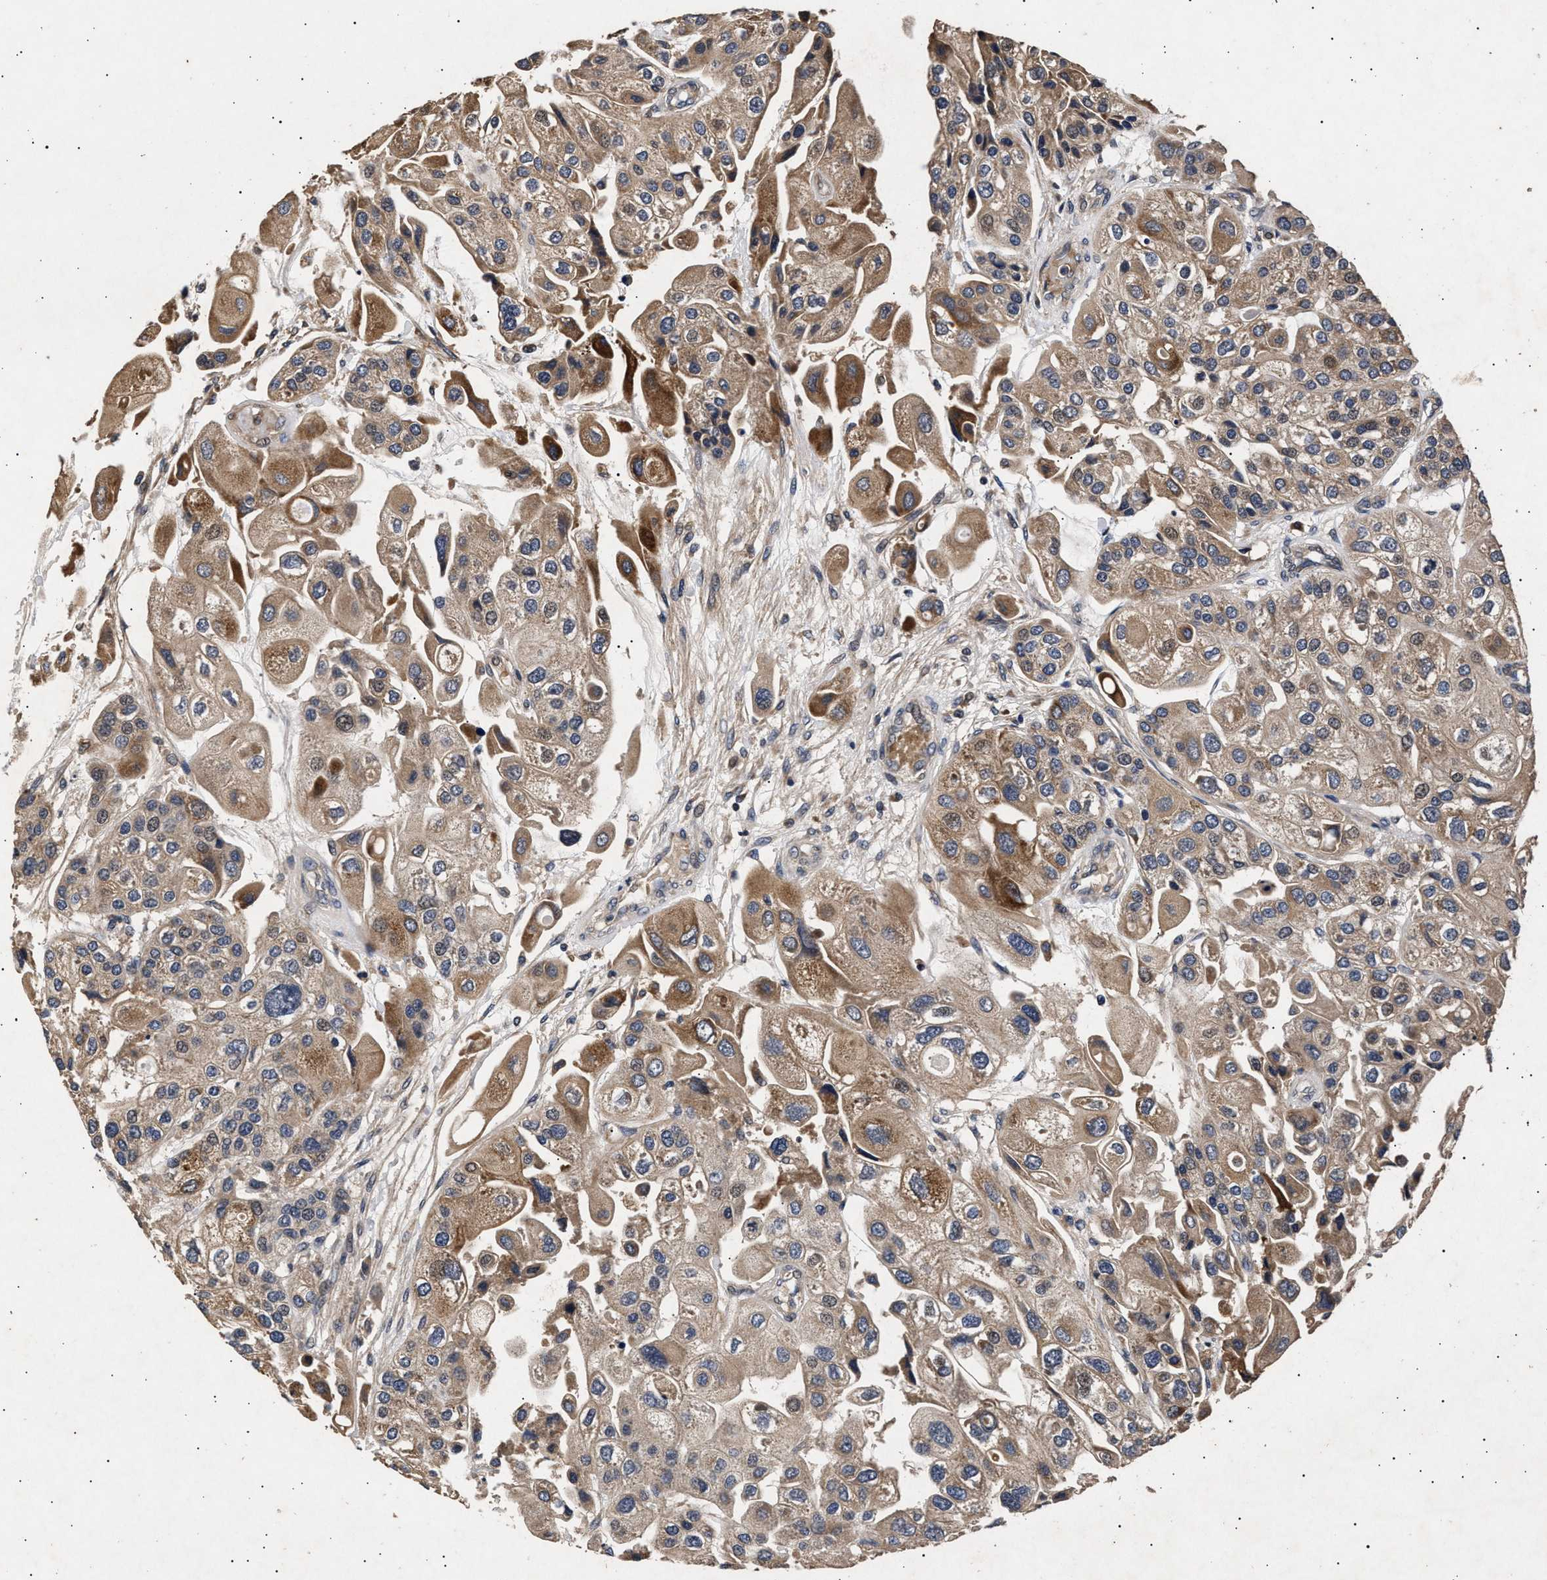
{"staining": {"intensity": "moderate", "quantity": ">75%", "location": "cytoplasmic/membranous"}, "tissue": "urothelial cancer", "cell_type": "Tumor cells", "image_type": "cancer", "snomed": [{"axis": "morphology", "description": "Urothelial carcinoma, High grade"}, {"axis": "topography", "description": "Urinary bladder"}], "caption": "Protein staining exhibits moderate cytoplasmic/membranous expression in approximately >75% of tumor cells in urothelial carcinoma (high-grade).", "gene": "ITGB5", "patient": {"sex": "female", "age": 64}}